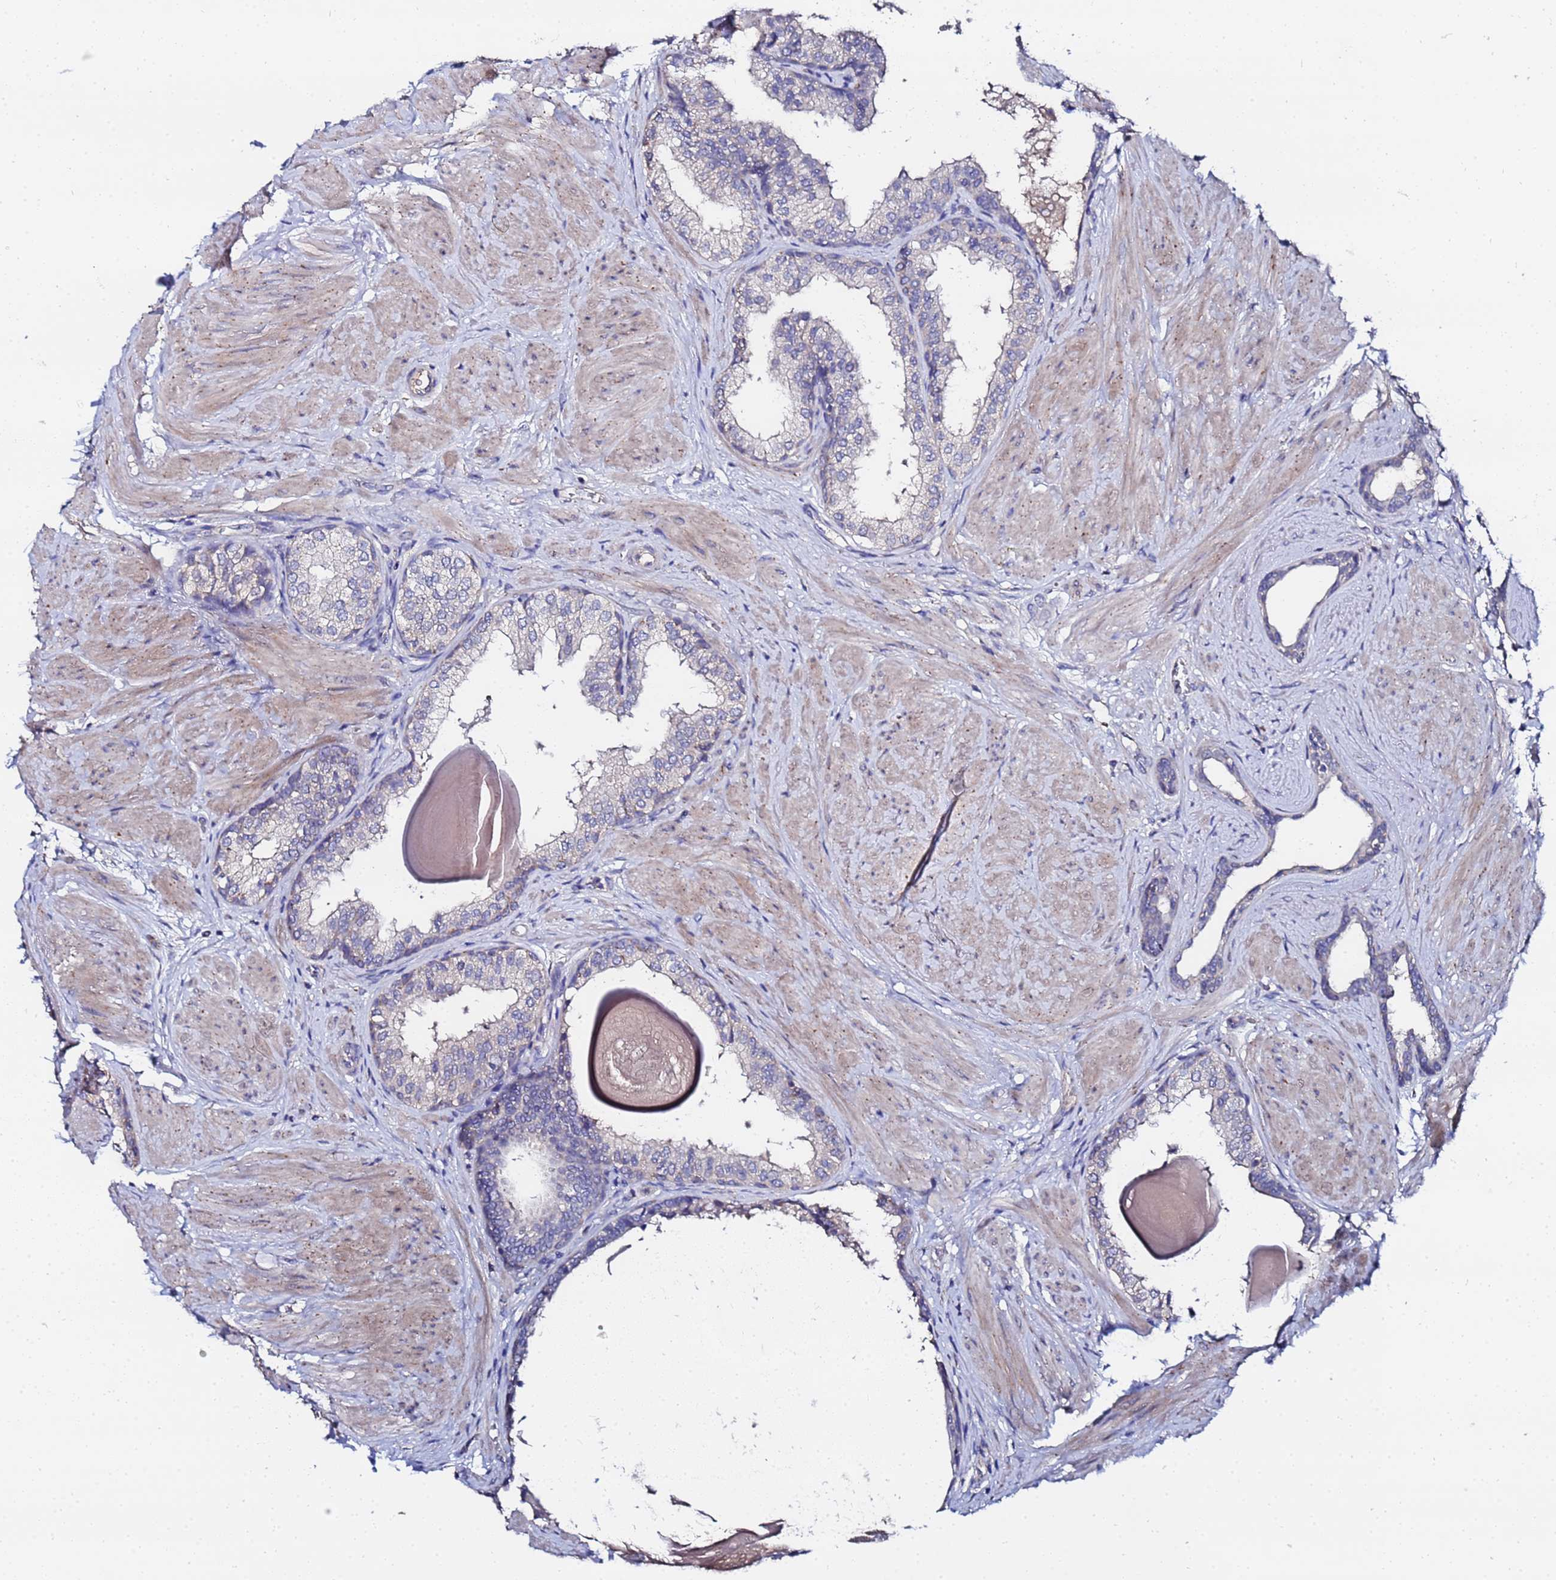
{"staining": {"intensity": "negative", "quantity": "none", "location": "none"}, "tissue": "prostate", "cell_type": "Glandular cells", "image_type": "normal", "snomed": [{"axis": "morphology", "description": "Normal tissue, NOS"}, {"axis": "topography", "description": "Prostate"}], "caption": "DAB immunohistochemical staining of benign human prostate shows no significant positivity in glandular cells.", "gene": "TCP10L", "patient": {"sex": "male", "age": 48}}